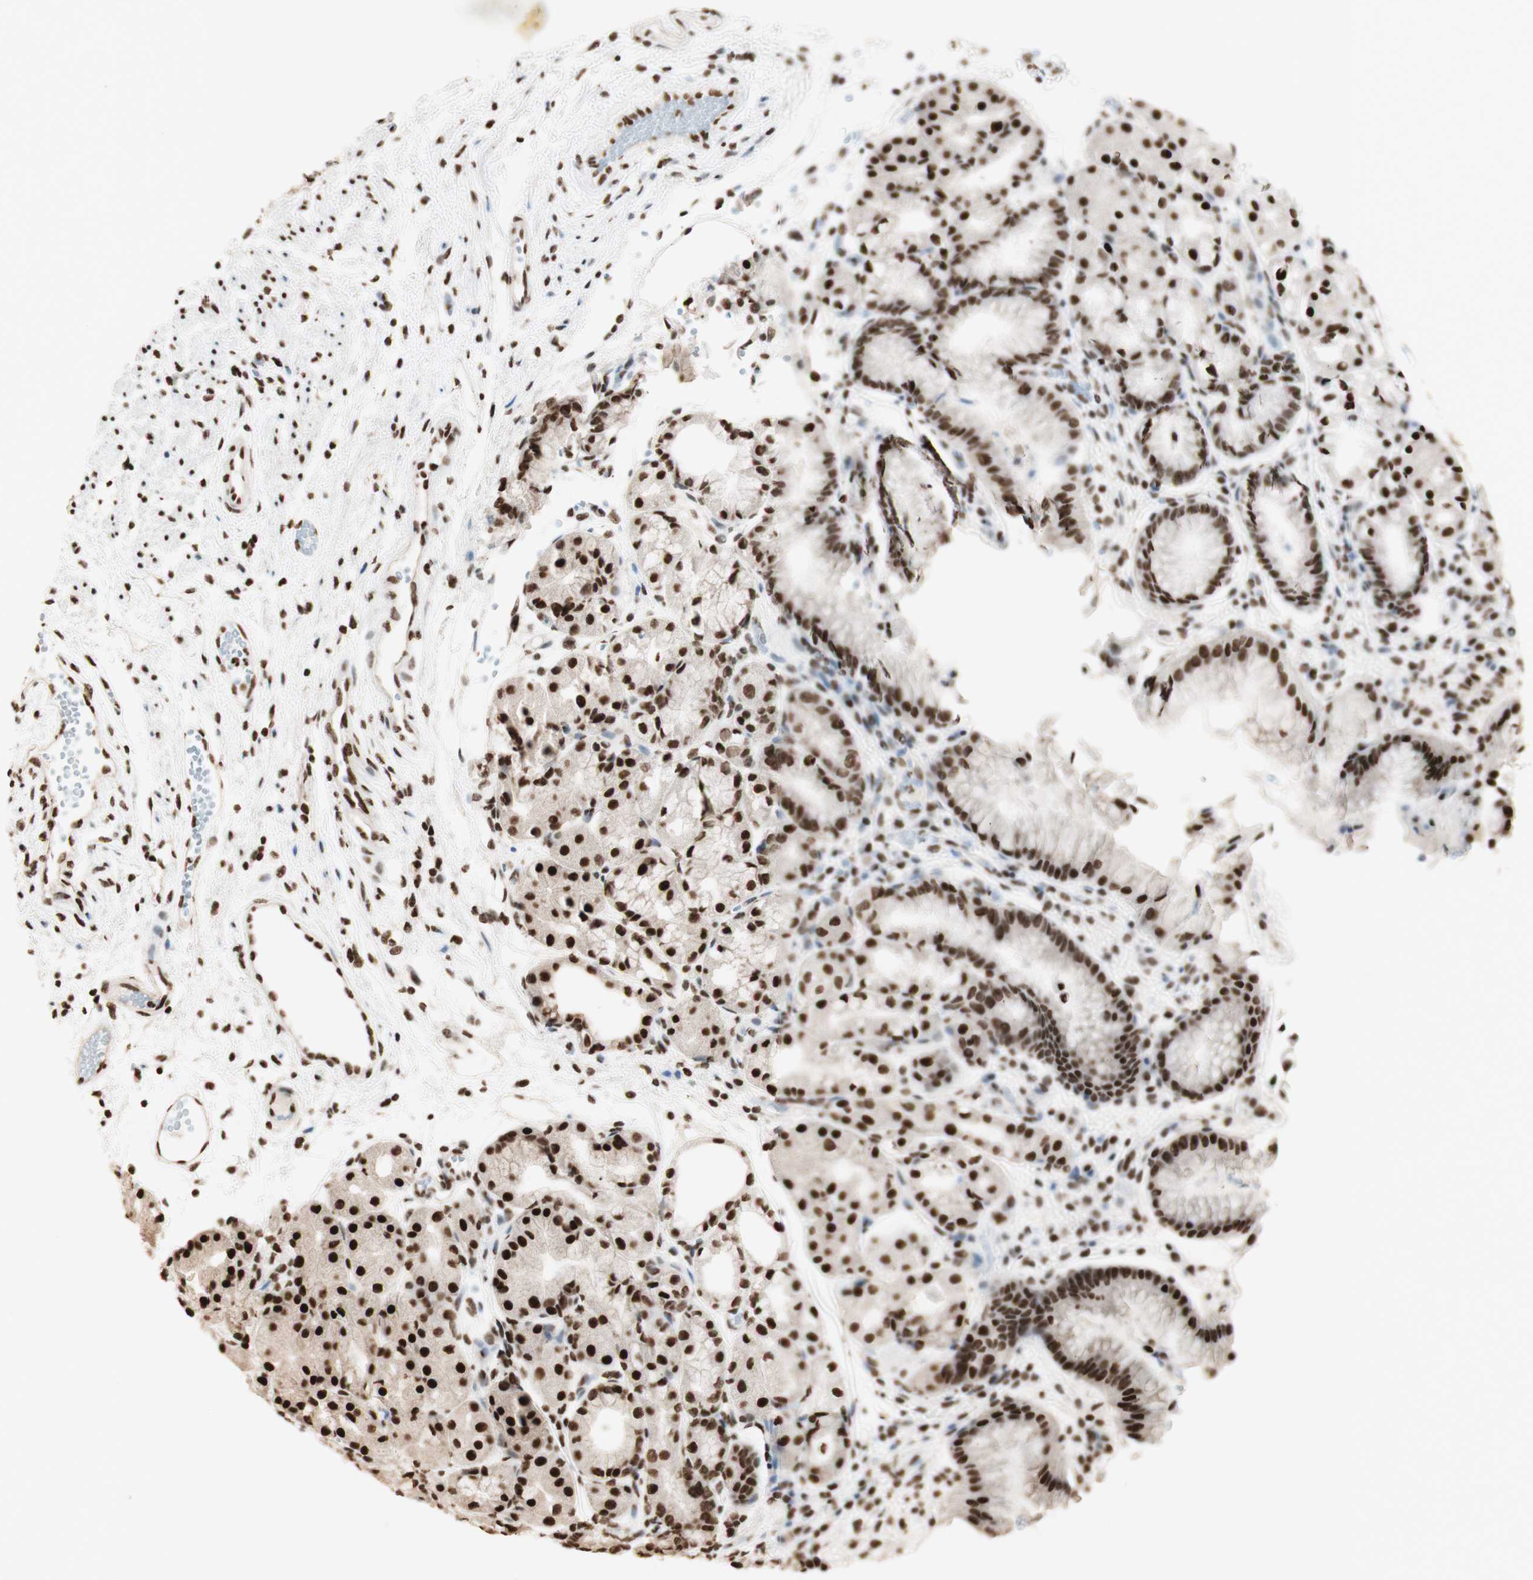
{"staining": {"intensity": "strong", "quantity": ">75%", "location": "cytoplasmic/membranous,nuclear"}, "tissue": "stomach", "cell_type": "Glandular cells", "image_type": "normal", "snomed": [{"axis": "morphology", "description": "Normal tissue, NOS"}, {"axis": "topography", "description": "Stomach, upper"}], "caption": "Benign stomach was stained to show a protein in brown. There is high levels of strong cytoplasmic/membranous,nuclear positivity in approximately >75% of glandular cells. Ihc stains the protein in brown and the nuclei are stained blue.", "gene": "HNRNPA2B1", "patient": {"sex": "male", "age": 72}}